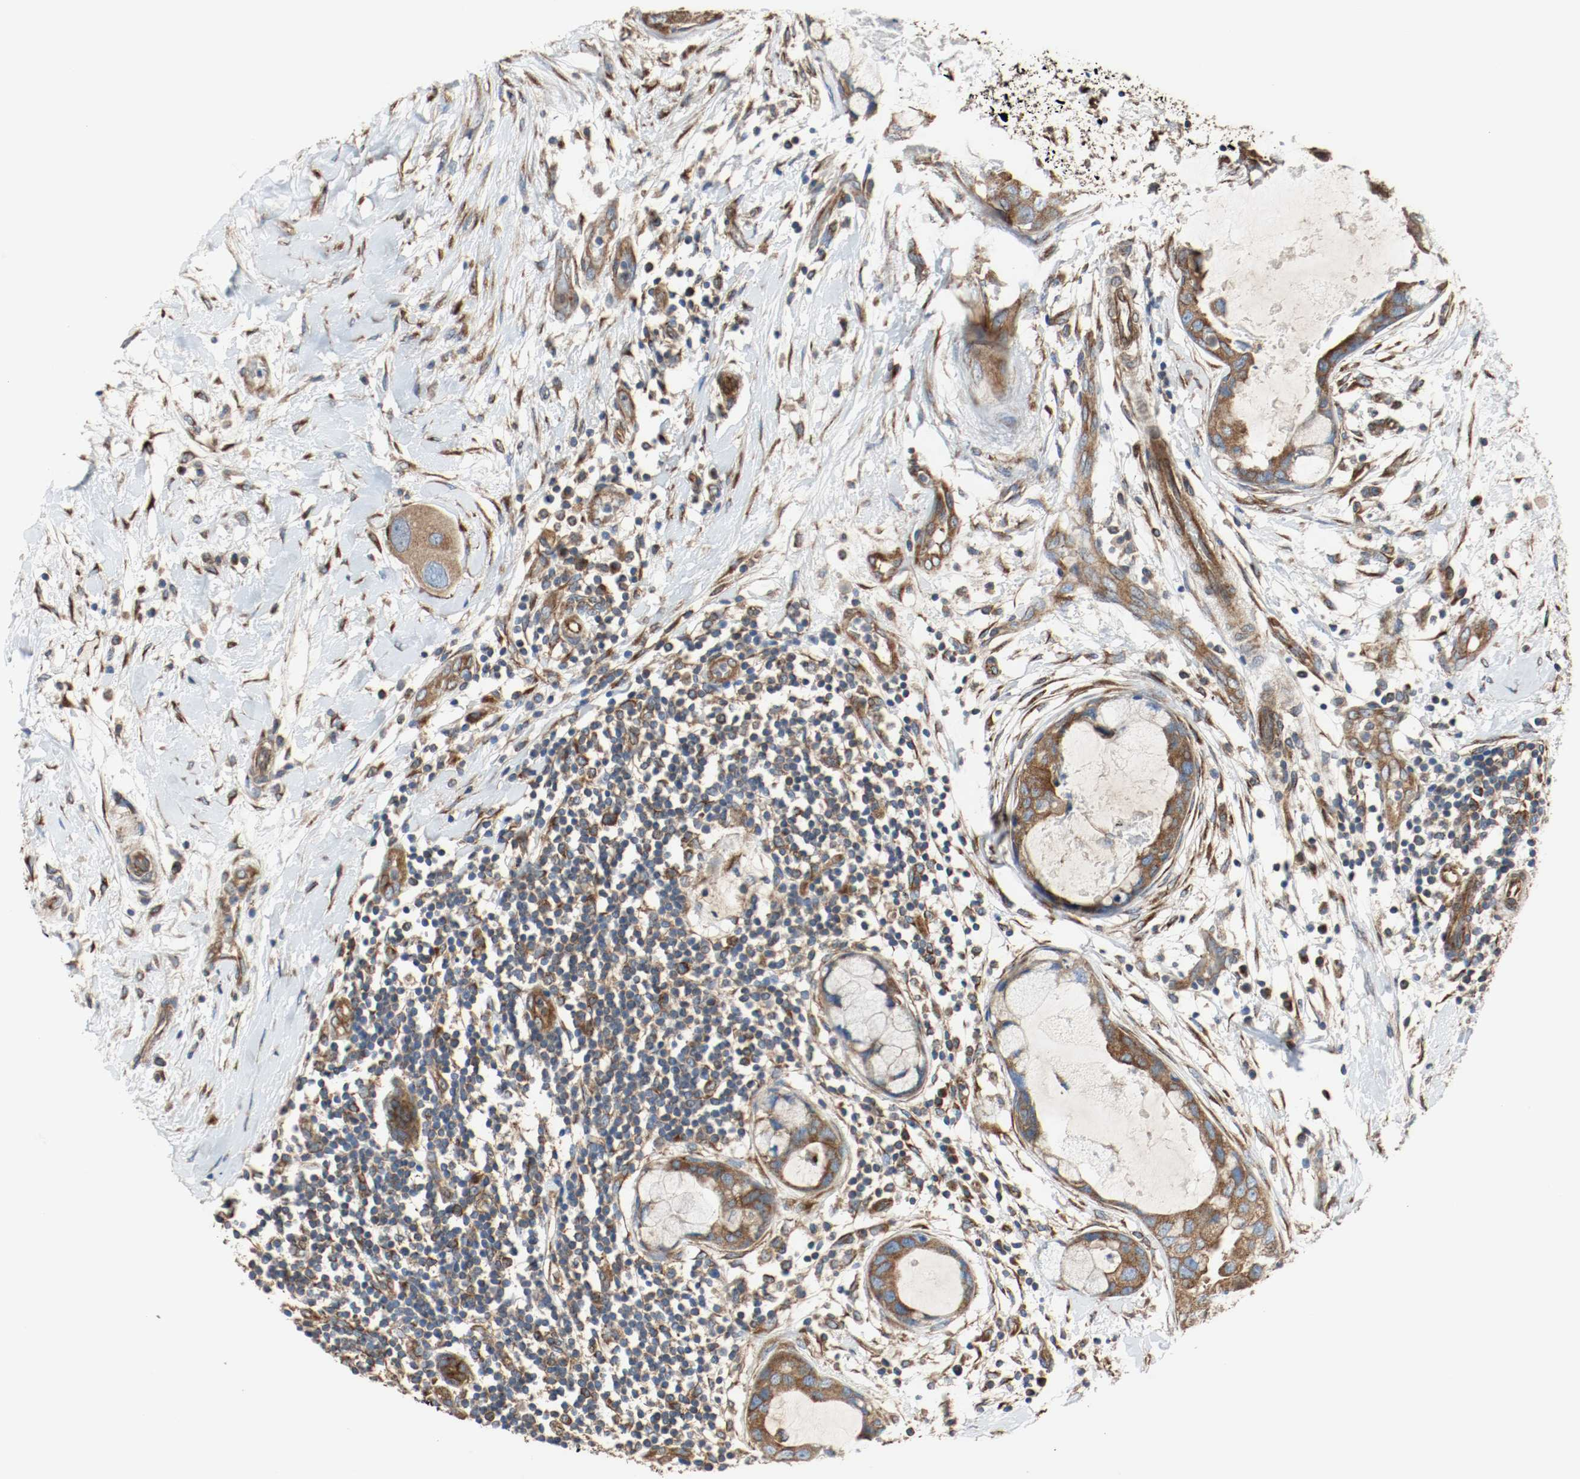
{"staining": {"intensity": "strong", "quantity": ">75%", "location": "cytoplasmic/membranous"}, "tissue": "breast cancer", "cell_type": "Tumor cells", "image_type": "cancer", "snomed": [{"axis": "morphology", "description": "Duct carcinoma"}, {"axis": "topography", "description": "Breast"}], "caption": "Tumor cells demonstrate strong cytoplasmic/membranous staining in about >75% of cells in breast cancer (infiltrating ductal carcinoma).", "gene": "TUBA3D", "patient": {"sex": "female", "age": 40}}